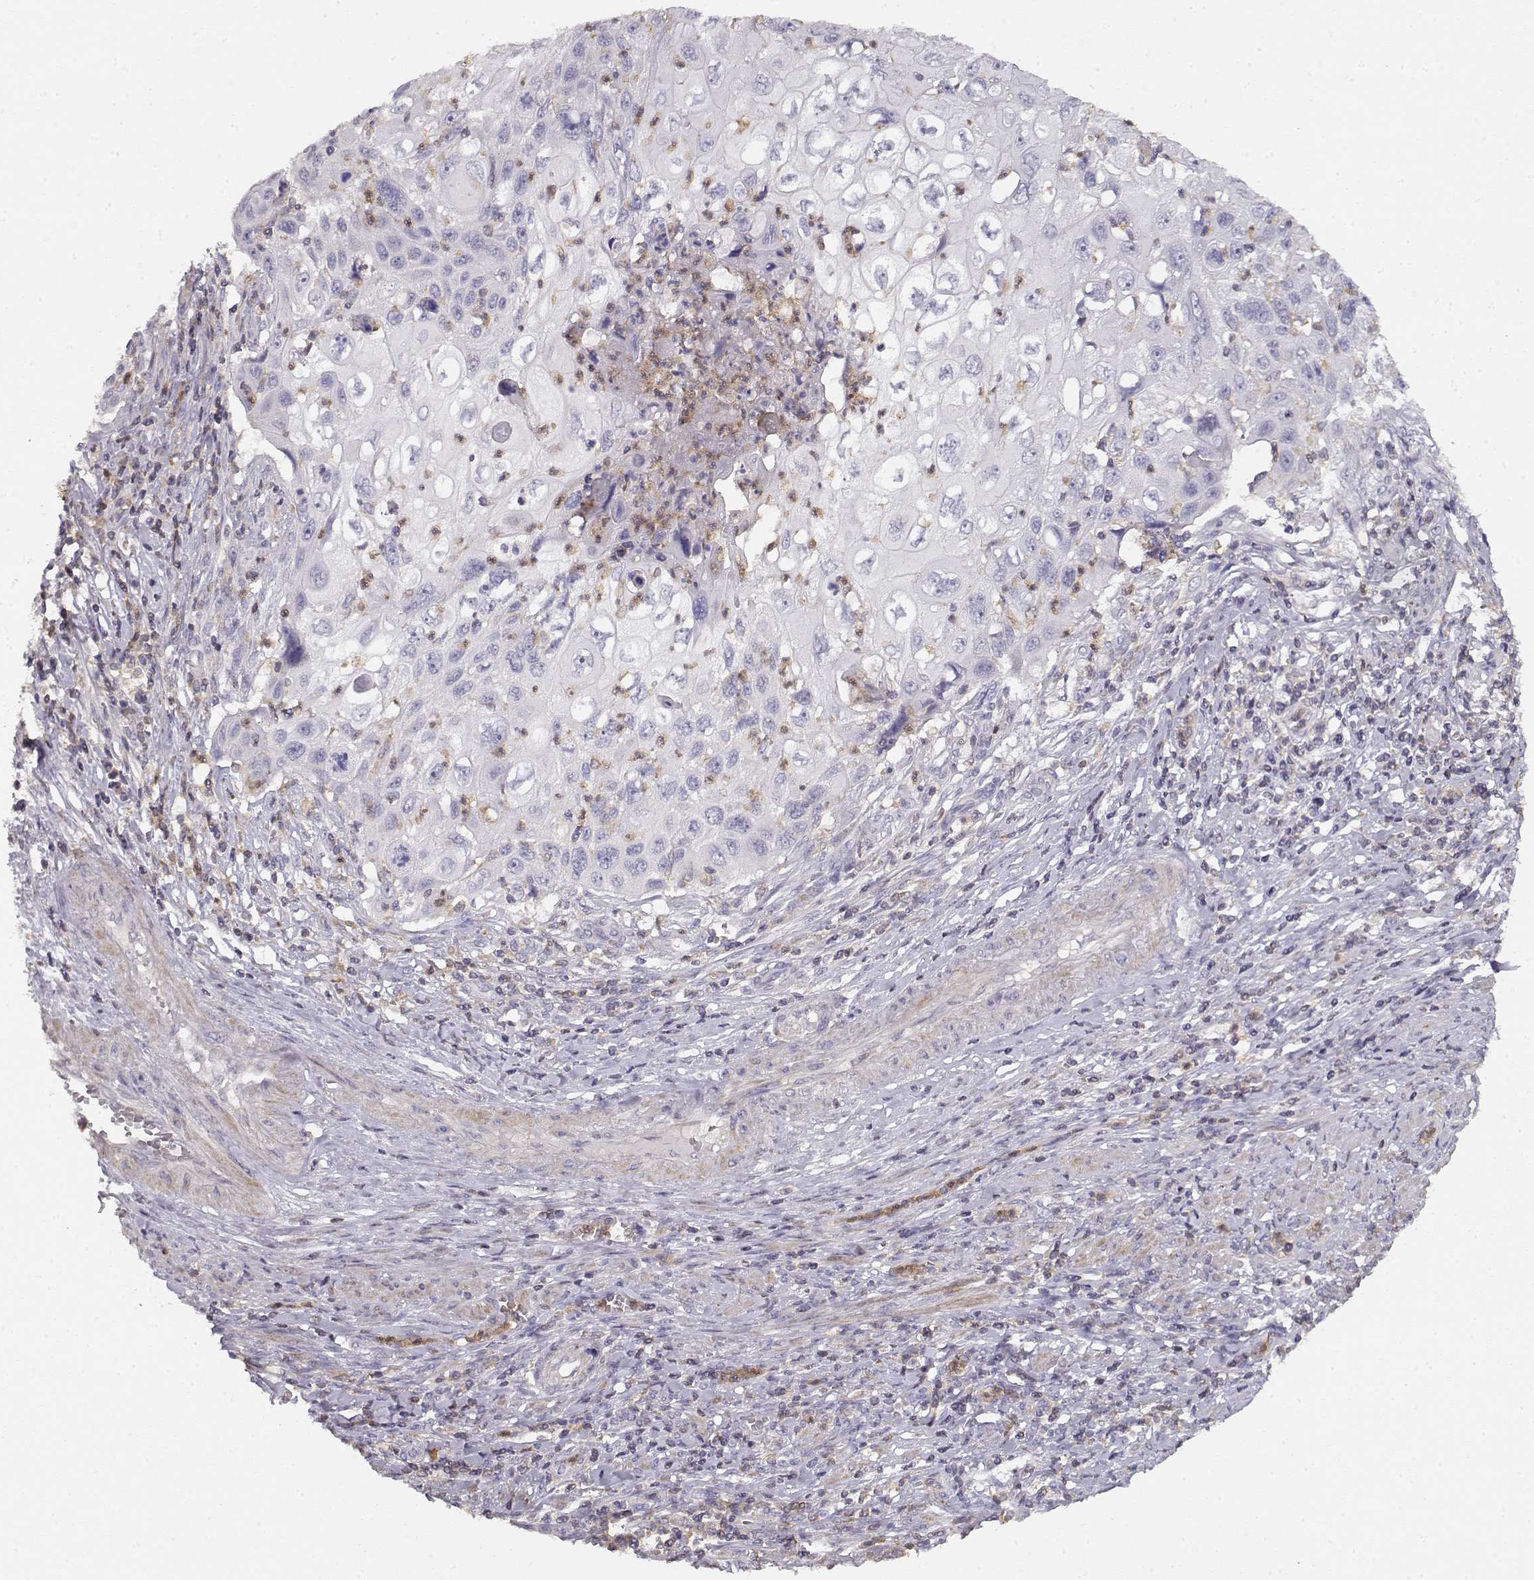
{"staining": {"intensity": "negative", "quantity": "none", "location": "none"}, "tissue": "cervical cancer", "cell_type": "Tumor cells", "image_type": "cancer", "snomed": [{"axis": "morphology", "description": "Squamous cell carcinoma, NOS"}, {"axis": "topography", "description": "Cervix"}], "caption": "An IHC image of squamous cell carcinoma (cervical) is shown. There is no staining in tumor cells of squamous cell carcinoma (cervical). Nuclei are stained in blue.", "gene": "VAV1", "patient": {"sex": "female", "age": 70}}